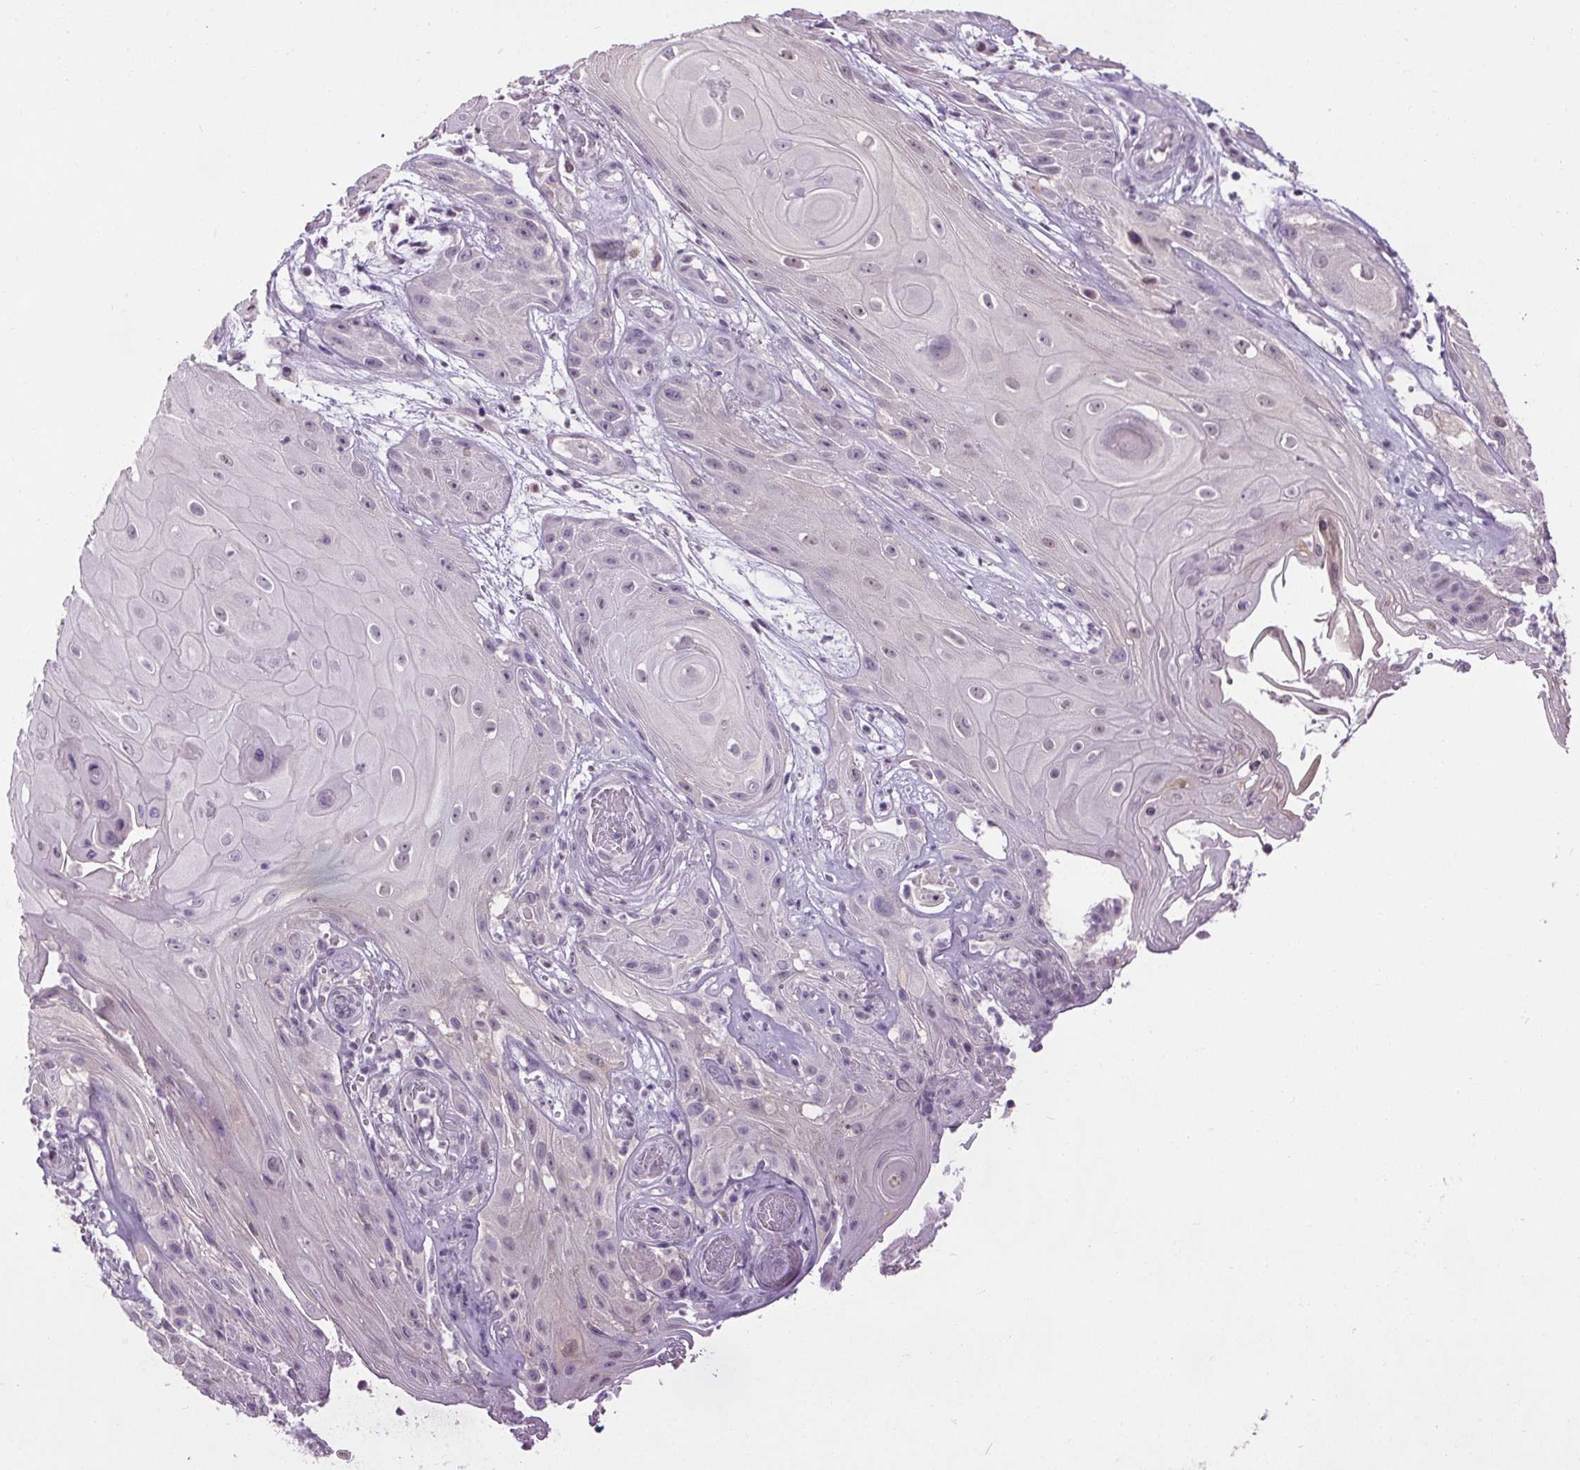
{"staining": {"intensity": "weak", "quantity": "<25%", "location": "cytoplasmic/membranous,nuclear"}, "tissue": "skin cancer", "cell_type": "Tumor cells", "image_type": "cancer", "snomed": [{"axis": "morphology", "description": "Squamous cell carcinoma, NOS"}, {"axis": "topography", "description": "Skin"}], "caption": "Immunohistochemistry of human squamous cell carcinoma (skin) displays no expression in tumor cells.", "gene": "SLC2A9", "patient": {"sex": "male", "age": 62}}